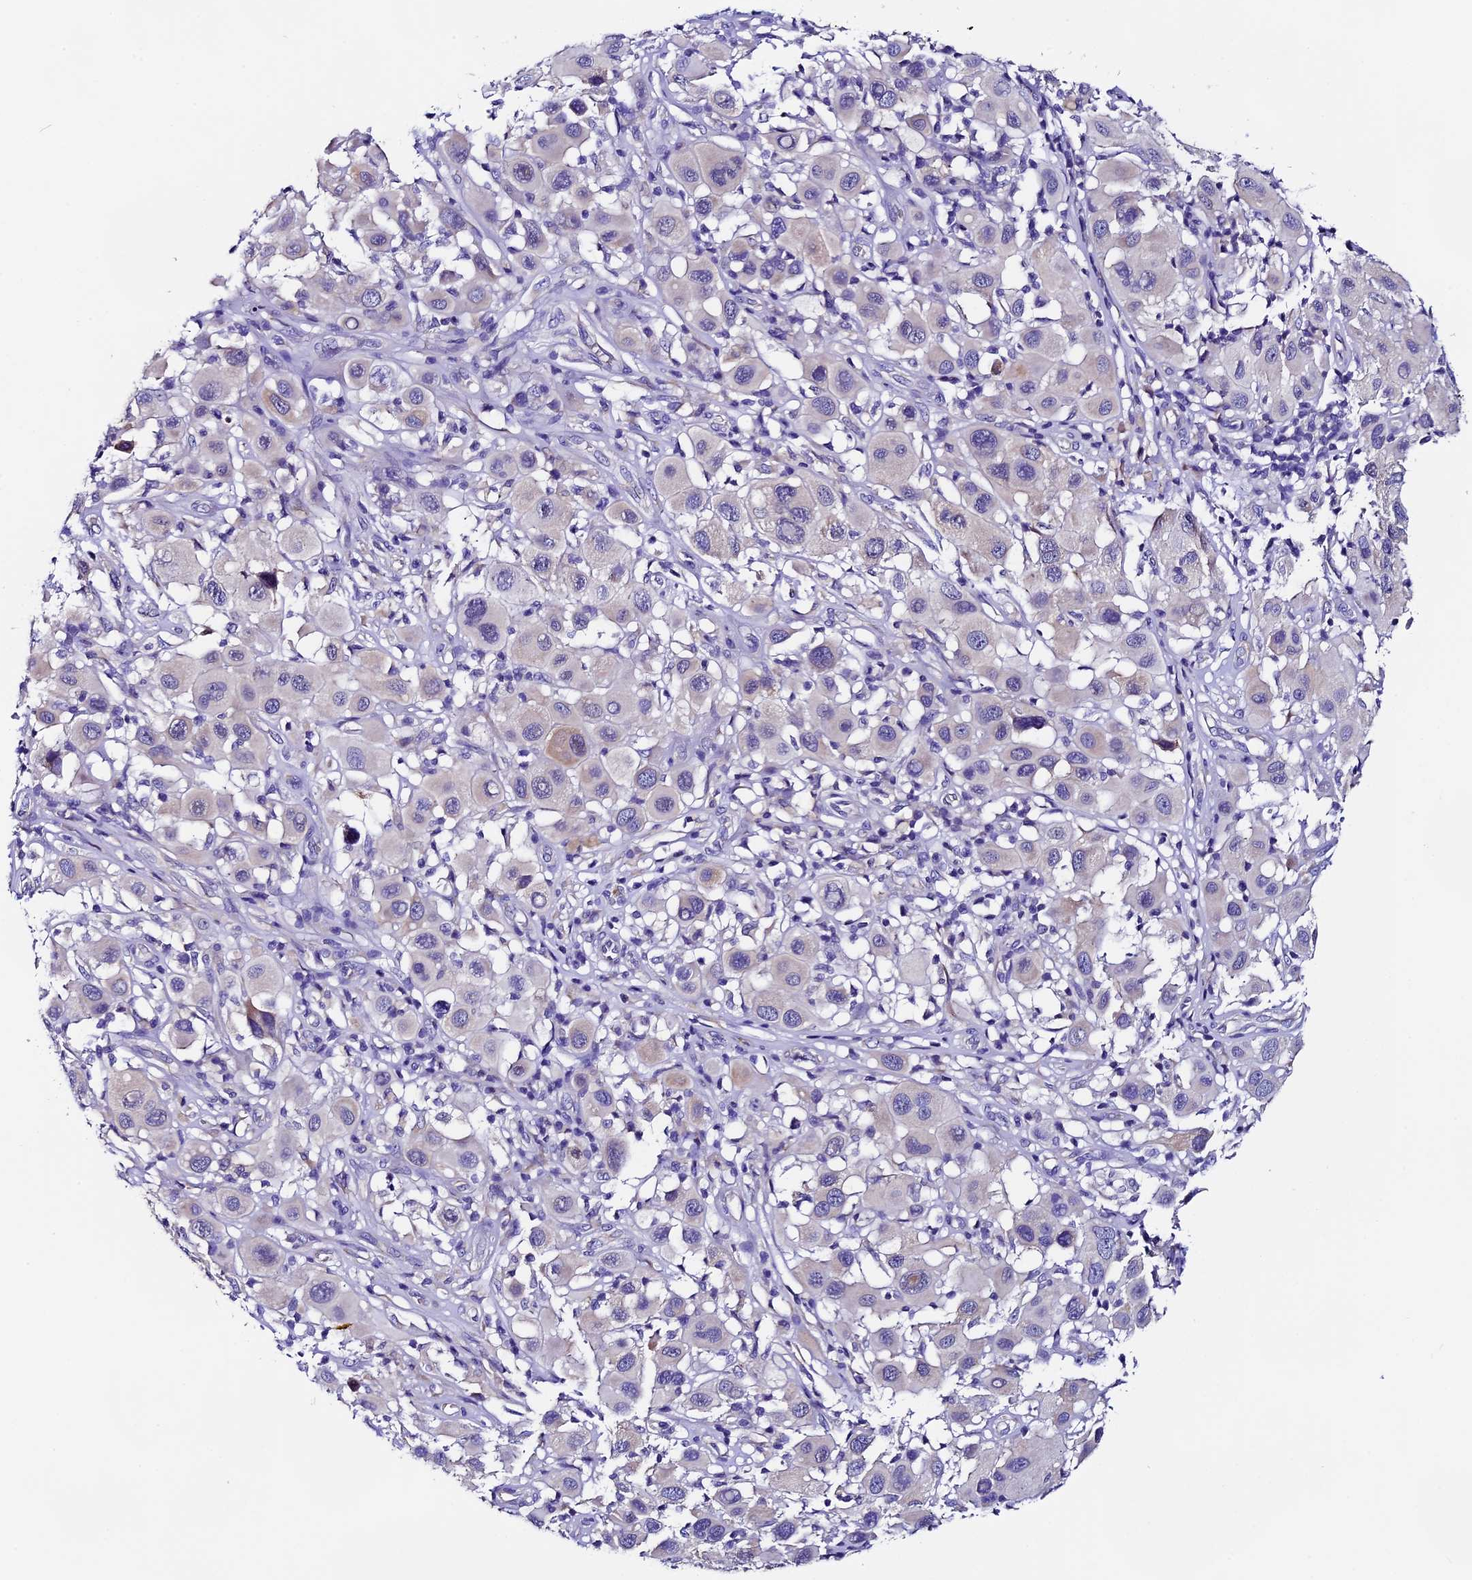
{"staining": {"intensity": "weak", "quantity": "<25%", "location": "cytoplasmic/membranous"}, "tissue": "melanoma", "cell_type": "Tumor cells", "image_type": "cancer", "snomed": [{"axis": "morphology", "description": "Malignant melanoma, Metastatic site"}, {"axis": "topography", "description": "Skin"}], "caption": "This is an IHC photomicrograph of human malignant melanoma (metastatic site). There is no expression in tumor cells.", "gene": "COMTD1", "patient": {"sex": "male", "age": 41}}